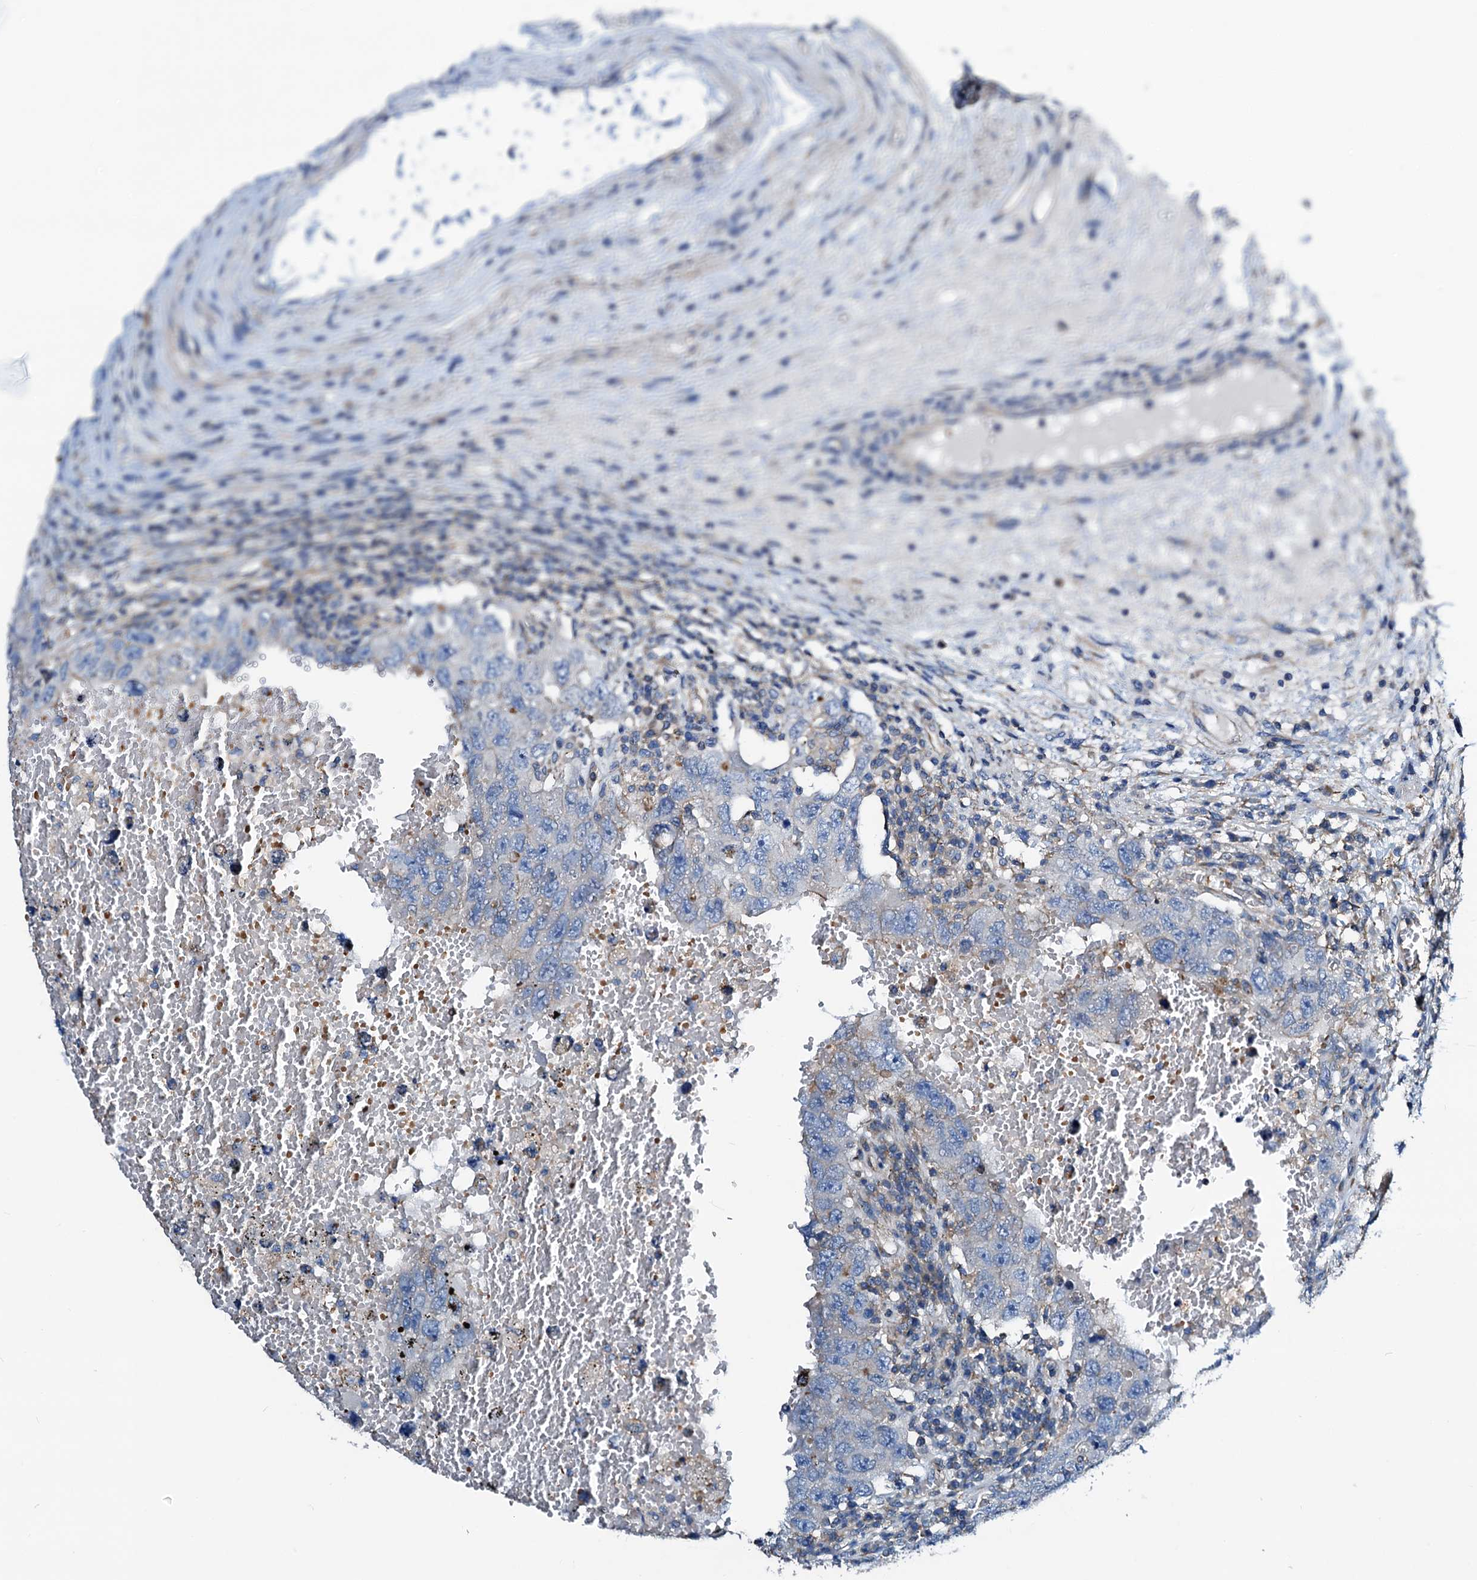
{"staining": {"intensity": "negative", "quantity": "none", "location": "none"}, "tissue": "testis cancer", "cell_type": "Tumor cells", "image_type": "cancer", "snomed": [{"axis": "morphology", "description": "Carcinoma, Embryonal, NOS"}, {"axis": "topography", "description": "Testis"}], "caption": "Tumor cells are negative for protein expression in human testis cancer. (DAB immunohistochemistry, high magnification).", "gene": "GCOM1", "patient": {"sex": "male", "age": 26}}